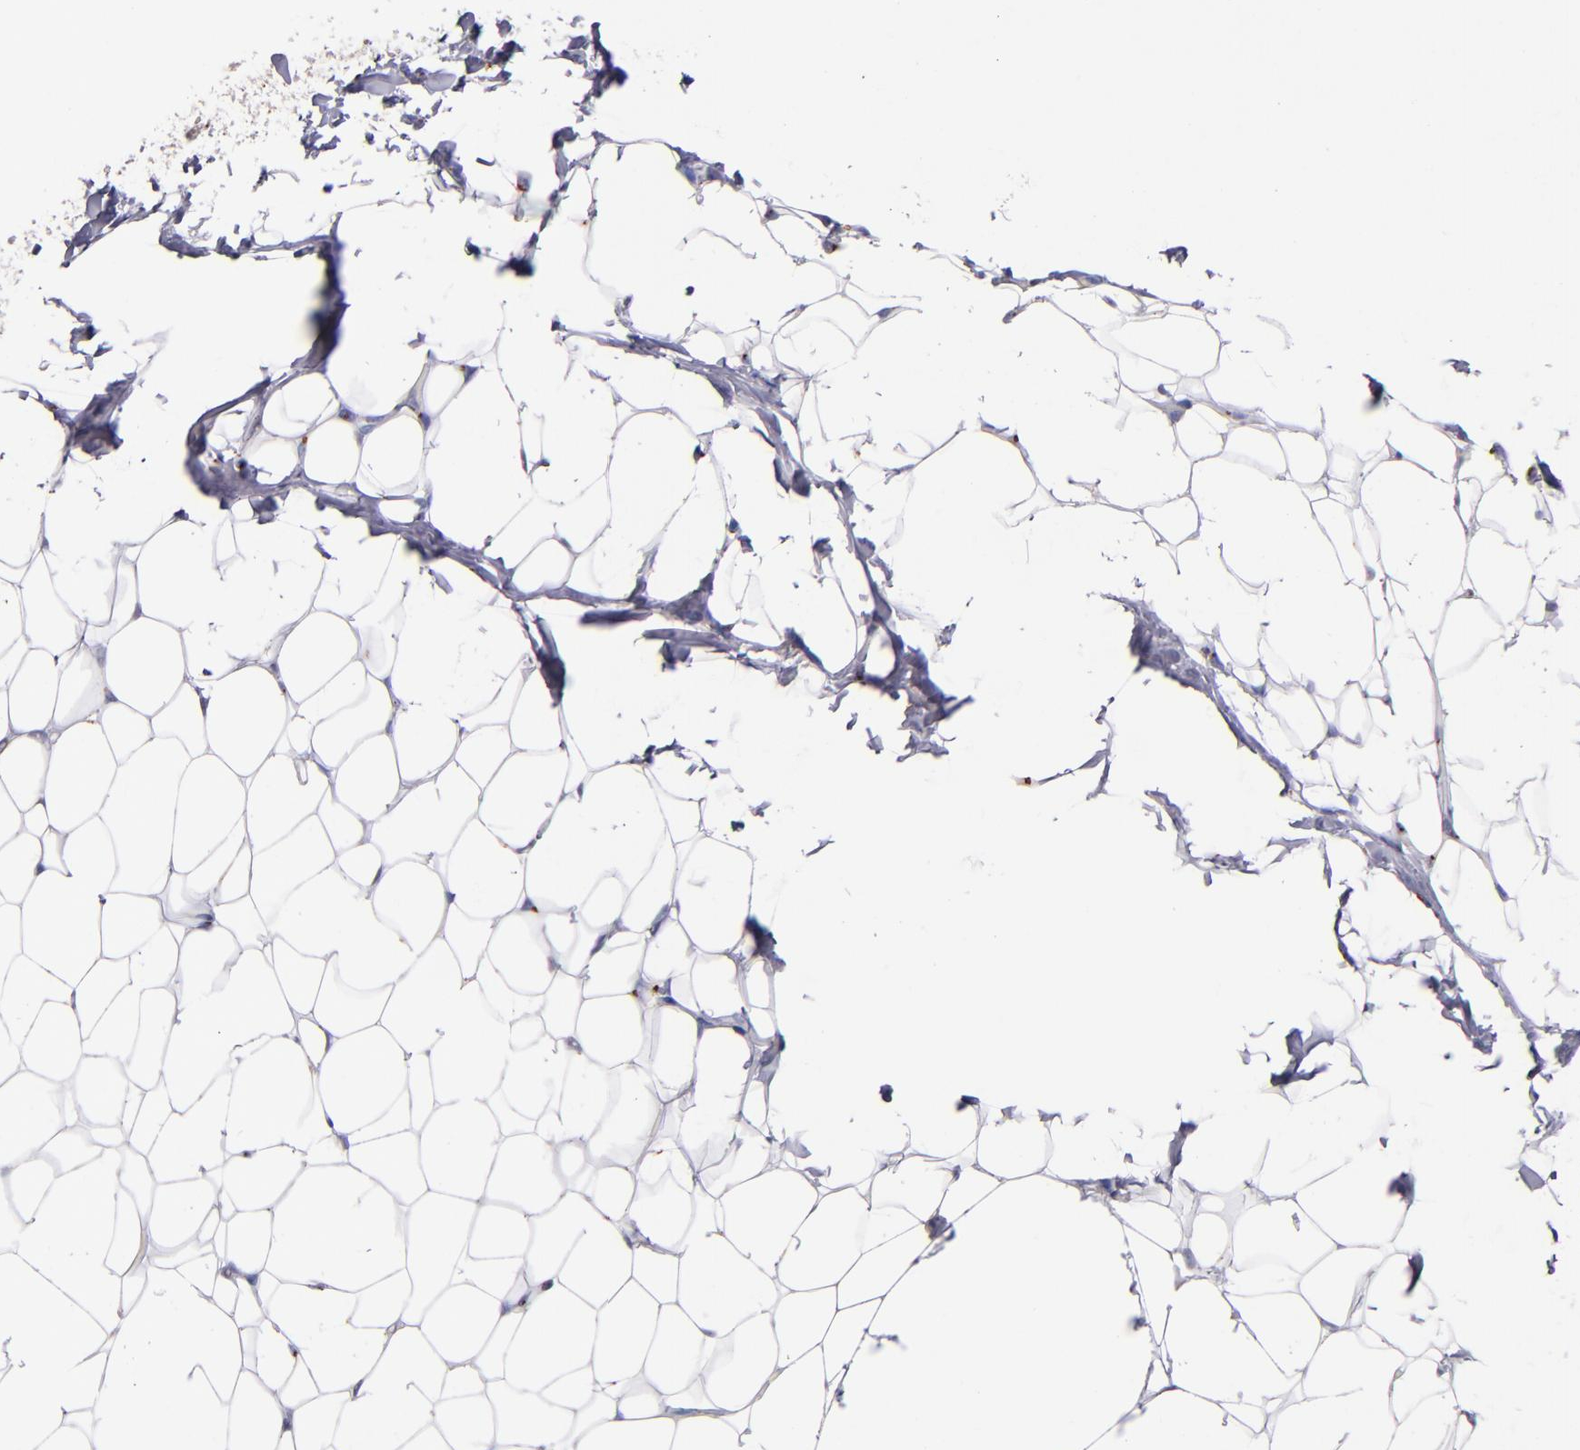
{"staining": {"intensity": "moderate", "quantity": "<25%", "location": "cytoplasmic/membranous"}, "tissue": "adipose tissue", "cell_type": "Adipocytes", "image_type": "normal", "snomed": [{"axis": "morphology", "description": "Normal tissue, NOS"}, {"axis": "topography", "description": "Soft tissue"}], "caption": "Immunohistochemistry (DAB) staining of benign adipose tissue reveals moderate cytoplasmic/membranous protein staining in about <25% of adipocytes. (DAB (3,3'-diaminobenzidine) IHC with brightfield microscopy, high magnification).", "gene": "GOLIM4", "patient": {"sex": "male", "age": 26}}